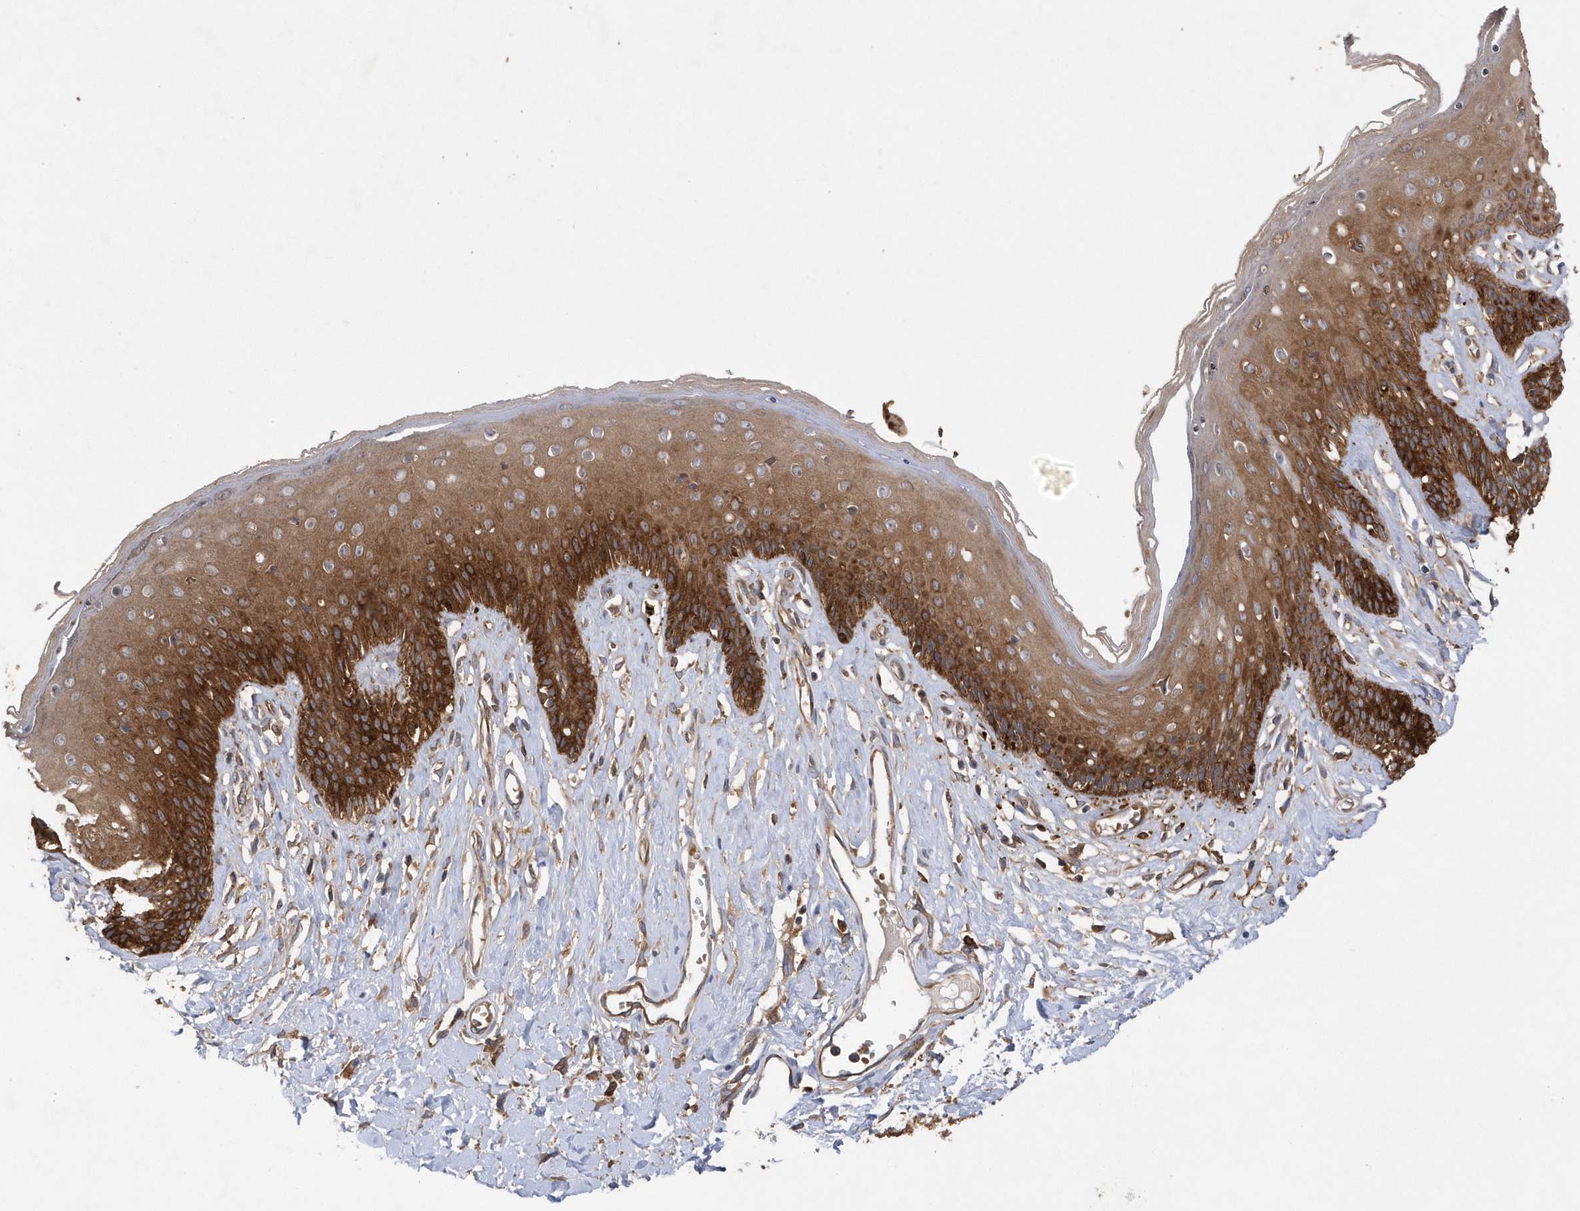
{"staining": {"intensity": "strong", "quantity": ">75%", "location": "cytoplasmic/membranous"}, "tissue": "skin", "cell_type": "Epidermal cells", "image_type": "normal", "snomed": [{"axis": "morphology", "description": "Normal tissue, NOS"}, {"axis": "morphology", "description": "Squamous cell carcinoma, NOS"}, {"axis": "topography", "description": "Vulva"}], "caption": "Immunohistochemical staining of benign human skin shows strong cytoplasmic/membranous protein positivity in about >75% of epidermal cells.", "gene": "PAICS", "patient": {"sex": "female", "age": 85}}